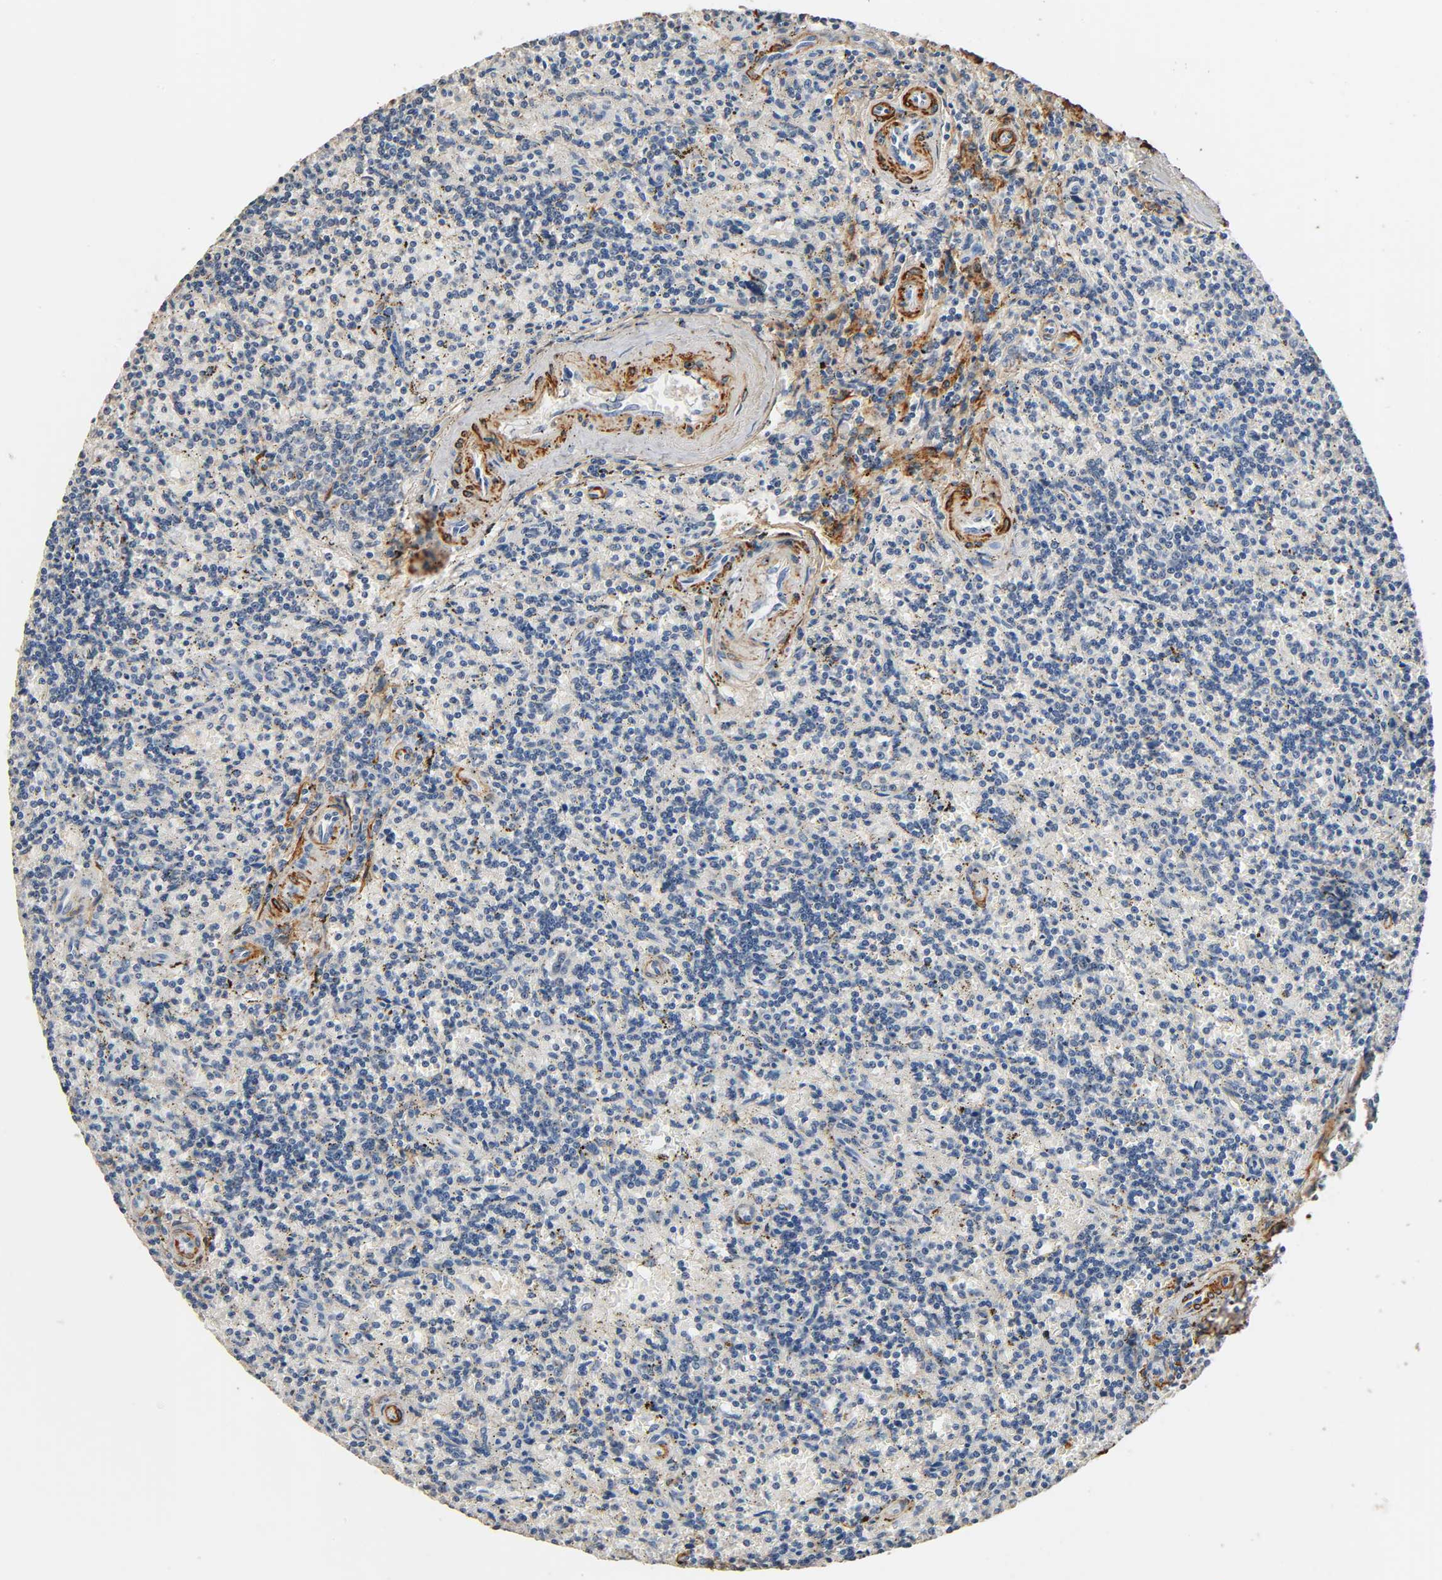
{"staining": {"intensity": "weak", "quantity": "<25%", "location": "cytoplasmic/membranous"}, "tissue": "lymphoma", "cell_type": "Tumor cells", "image_type": "cancer", "snomed": [{"axis": "morphology", "description": "Malignant lymphoma, non-Hodgkin's type, Low grade"}, {"axis": "topography", "description": "Spleen"}], "caption": "Micrograph shows no protein staining in tumor cells of lymphoma tissue.", "gene": "GSTA3", "patient": {"sex": "male", "age": 73}}